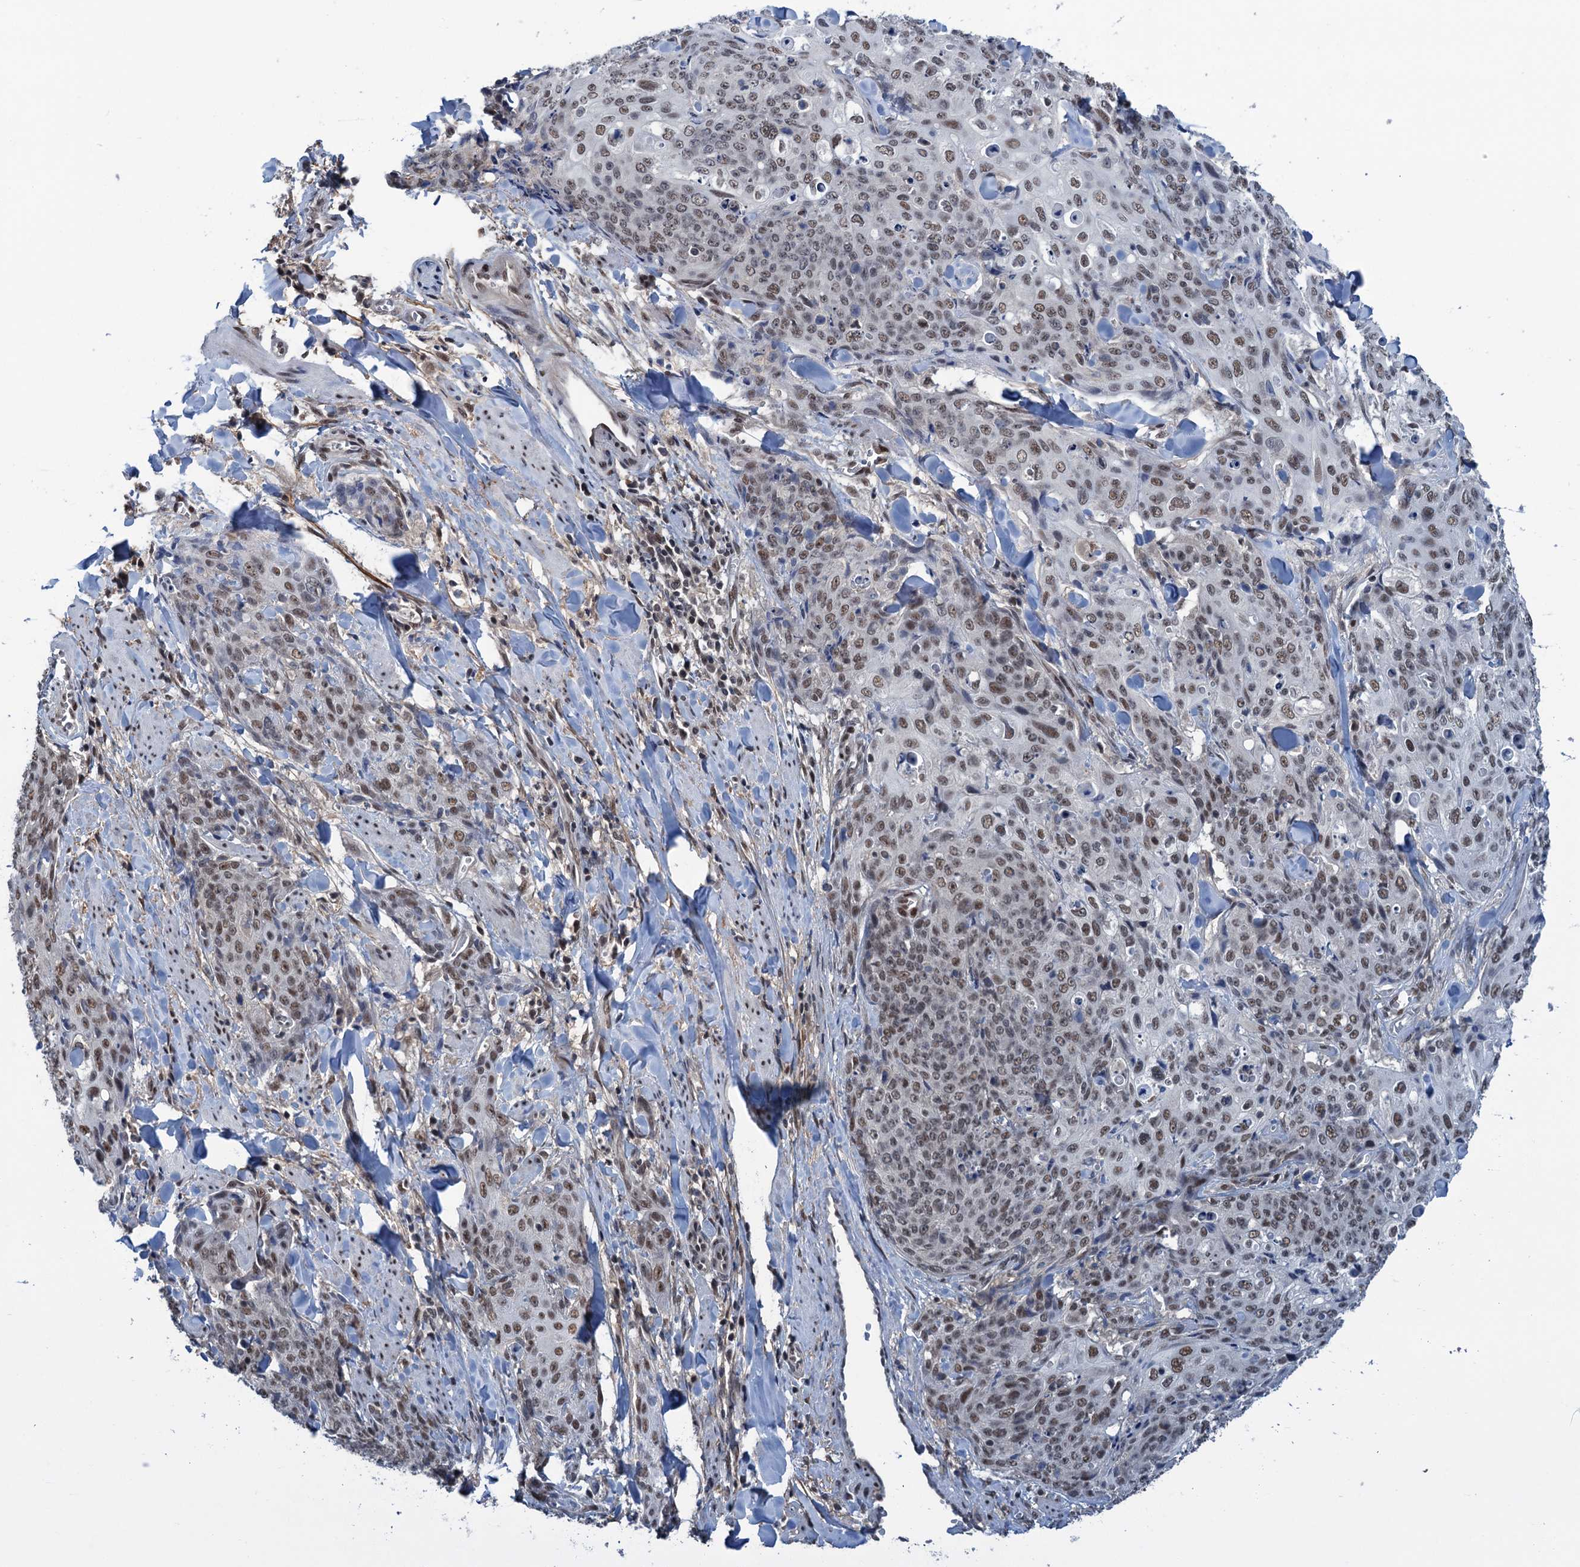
{"staining": {"intensity": "moderate", "quantity": ">75%", "location": "nuclear"}, "tissue": "skin cancer", "cell_type": "Tumor cells", "image_type": "cancer", "snomed": [{"axis": "morphology", "description": "Squamous cell carcinoma, NOS"}, {"axis": "topography", "description": "Skin"}, {"axis": "topography", "description": "Vulva"}], "caption": "A brown stain shows moderate nuclear positivity of a protein in human skin cancer (squamous cell carcinoma) tumor cells.", "gene": "SAE1", "patient": {"sex": "female", "age": 85}}